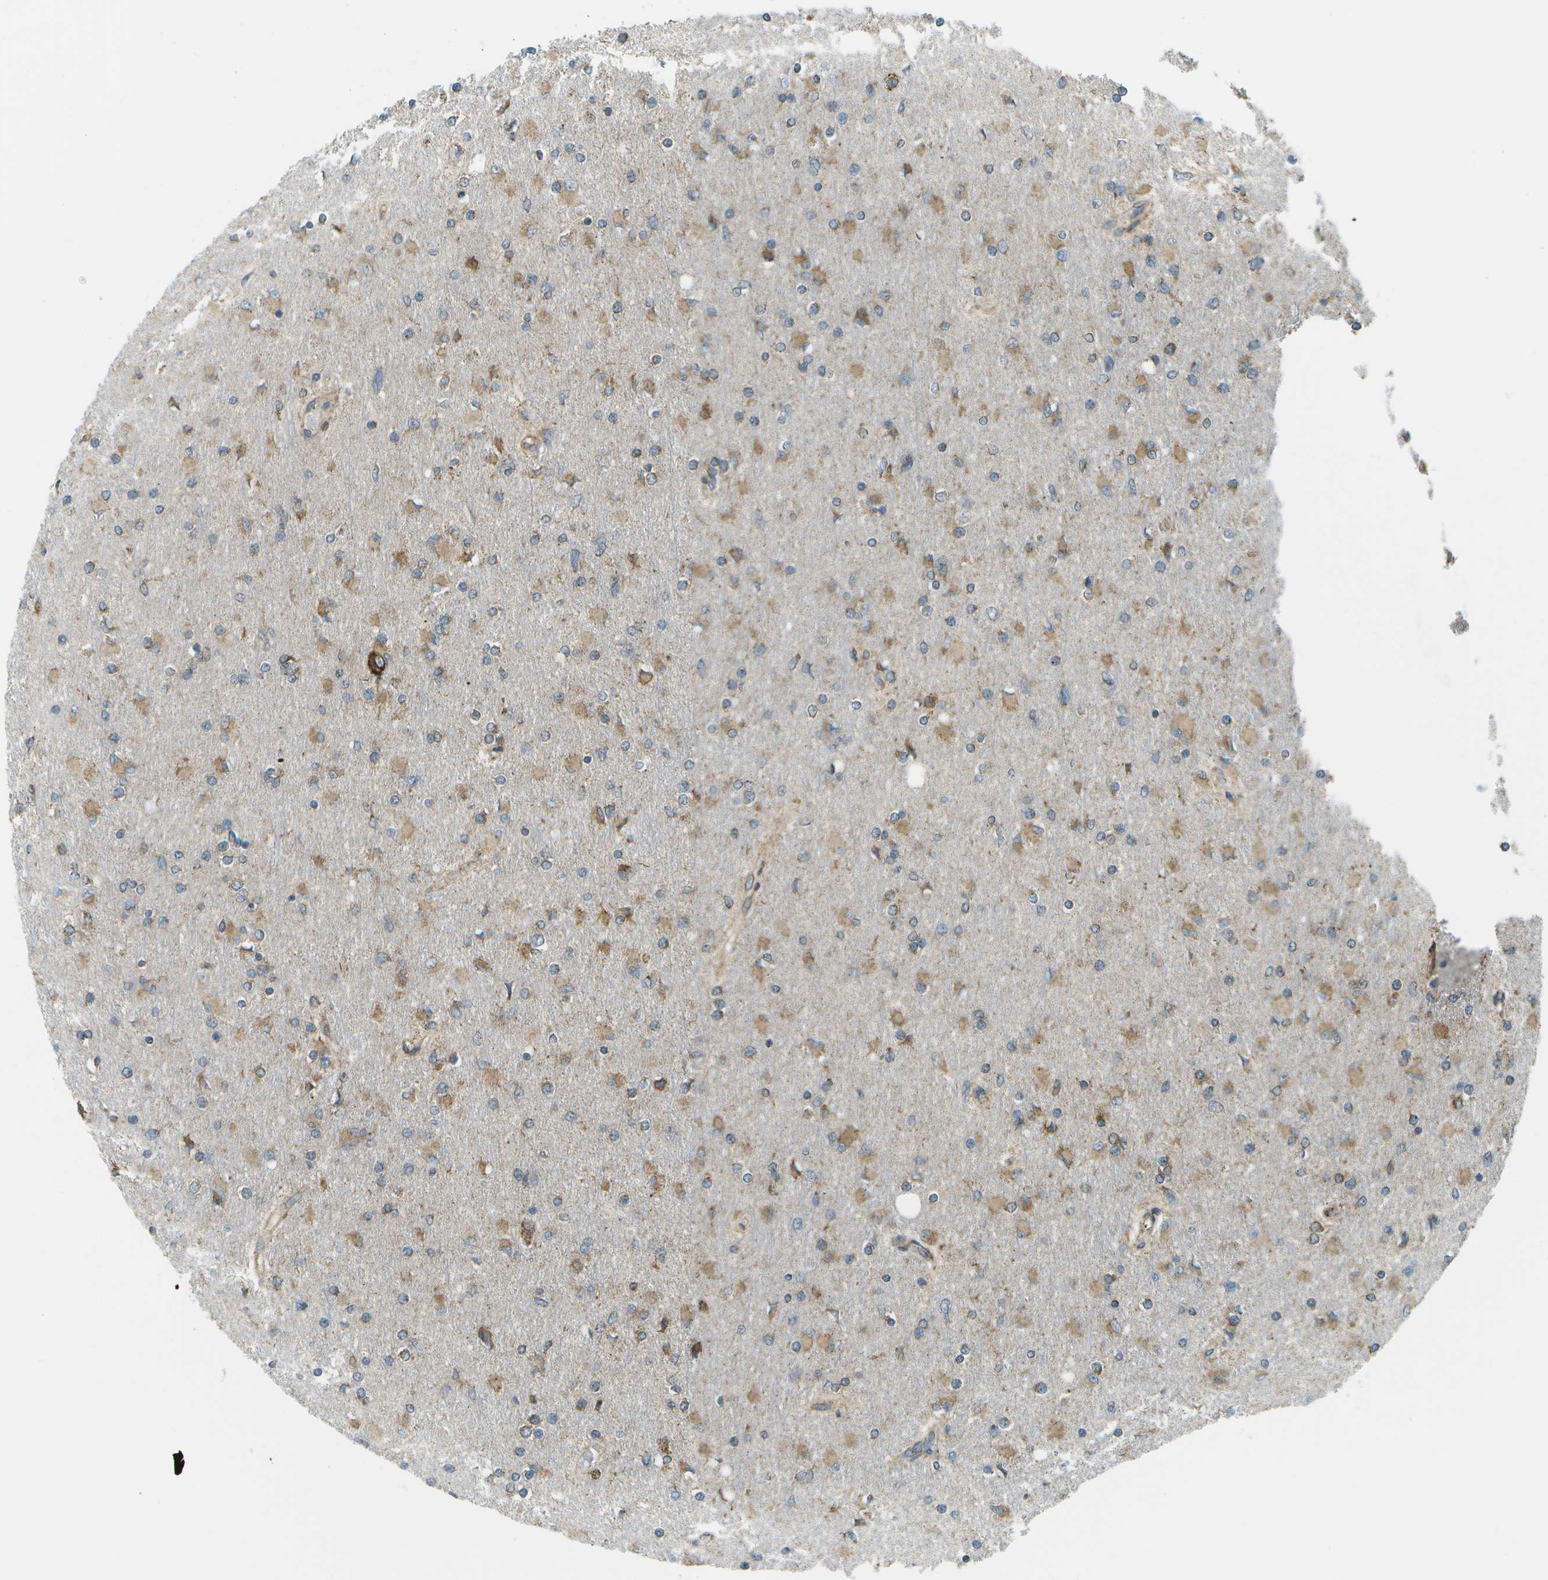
{"staining": {"intensity": "moderate", "quantity": "25%-75%", "location": "cytoplasmic/membranous"}, "tissue": "glioma", "cell_type": "Tumor cells", "image_type": "cancer", "snomed": [{"axis": "morphology", "description": "Glioma, malignant, High grade"}, {"axis": "topography", "description": "Cerebral cortex"}], "caption": "Immunohistochemical staining of human malignant glioma (high-grade) reveals medium levels of moderate cytoplasmic/membranous positivity in about 25%-75% of tumor cells.", "gene": "USP30", "patient": {"sex": "female", "age": 36}}